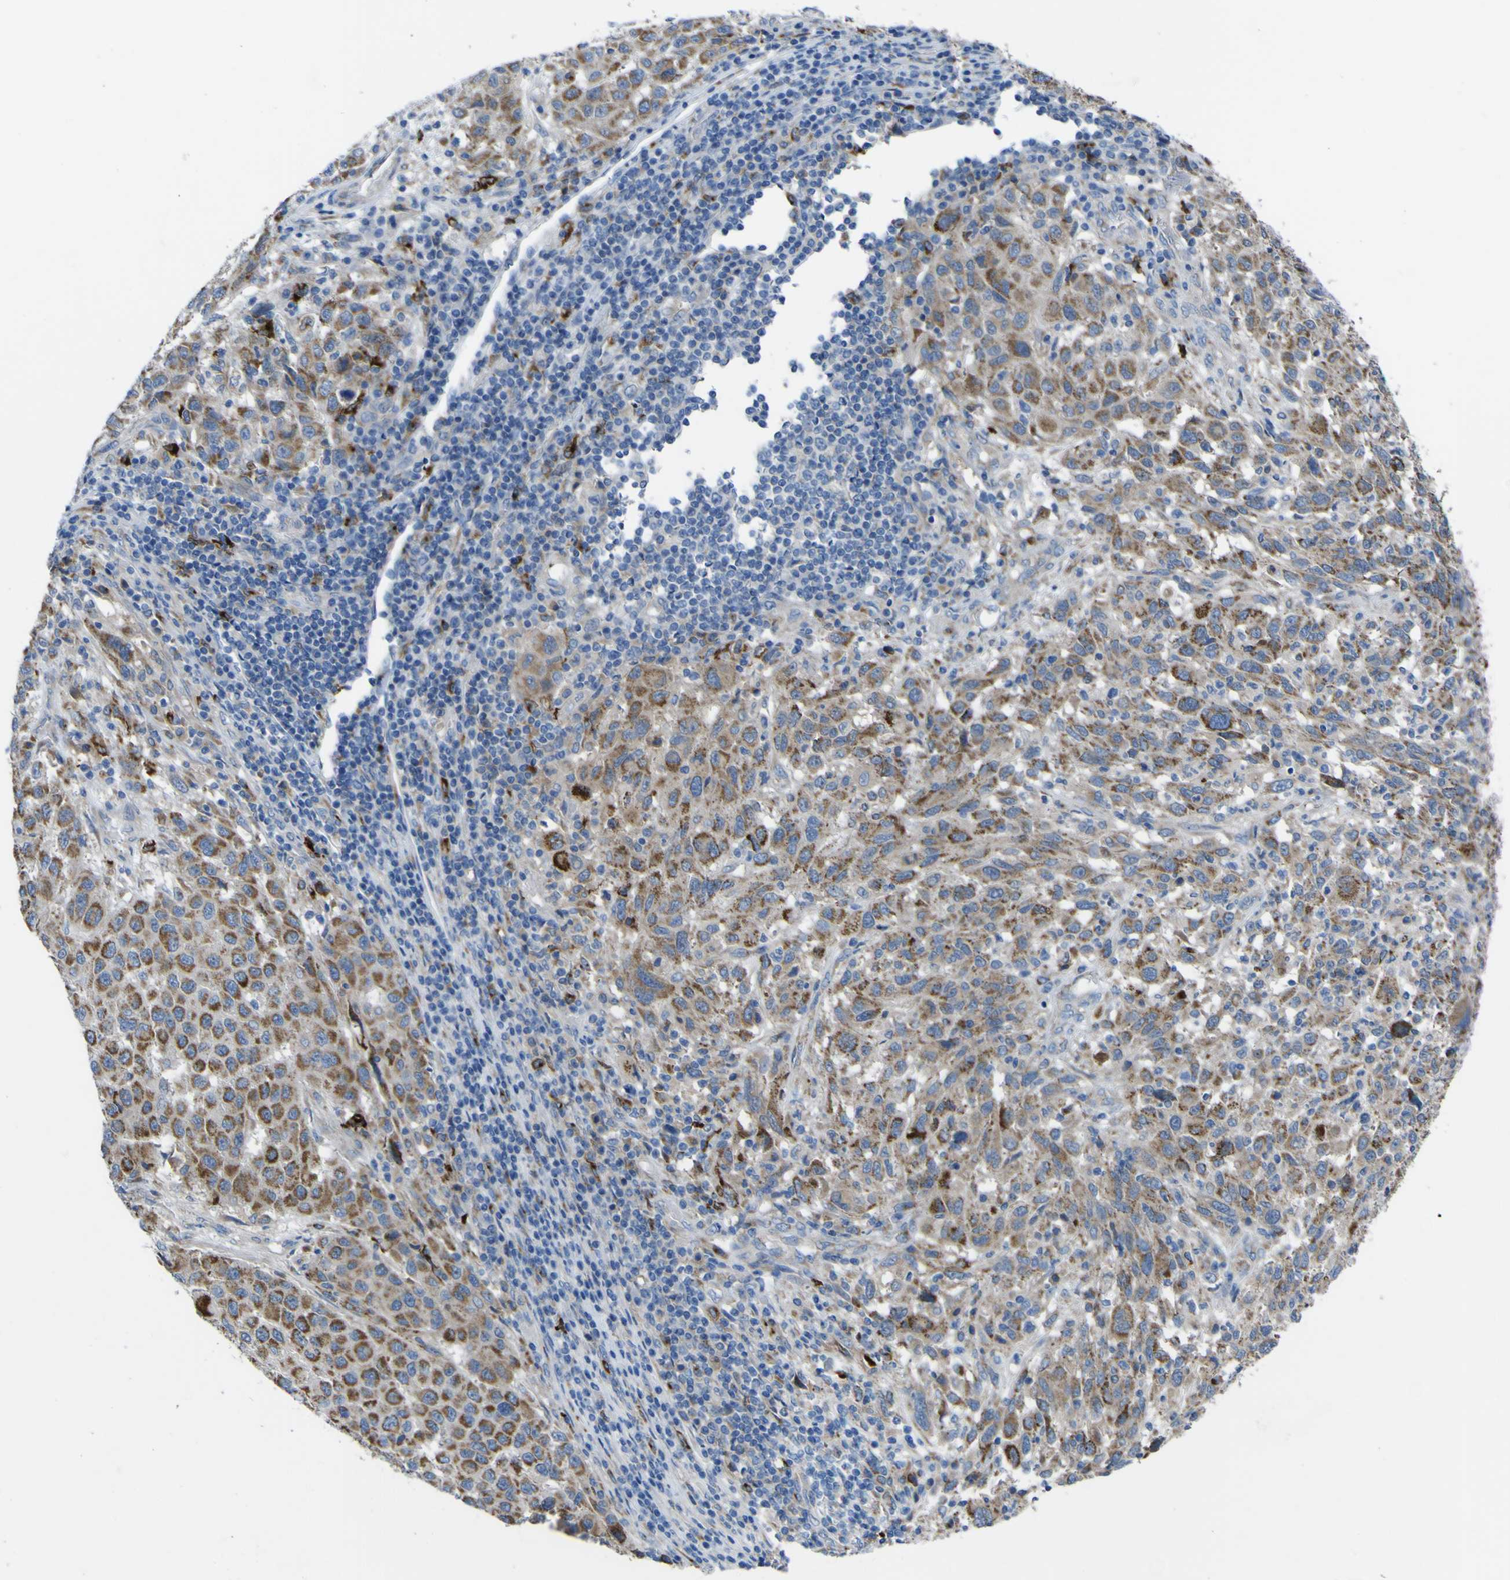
{"staining": {"intensity": "moderate", "quantity": ">75%", "location": "cytoplasmic/membranous"}, "tissue": "melanoma", "cell_type": "Tumor cells", "image_type": "cancer", "snomed": [{"axis": "morphology", "description": "Malignant melanoma, Metastatic site"}, {"axis": "topography", "description": "Lymph node"}], "caption": "Immunohistochemistry of melanoma demonstrates medium levels of moderate cytoplasmic/membranous positivity in approximately >75% of tumor cells. (IHC, brightfield microscopy, high magnification).", "gene": "CST3", "patient": {"sex": "male", "age": 61}}